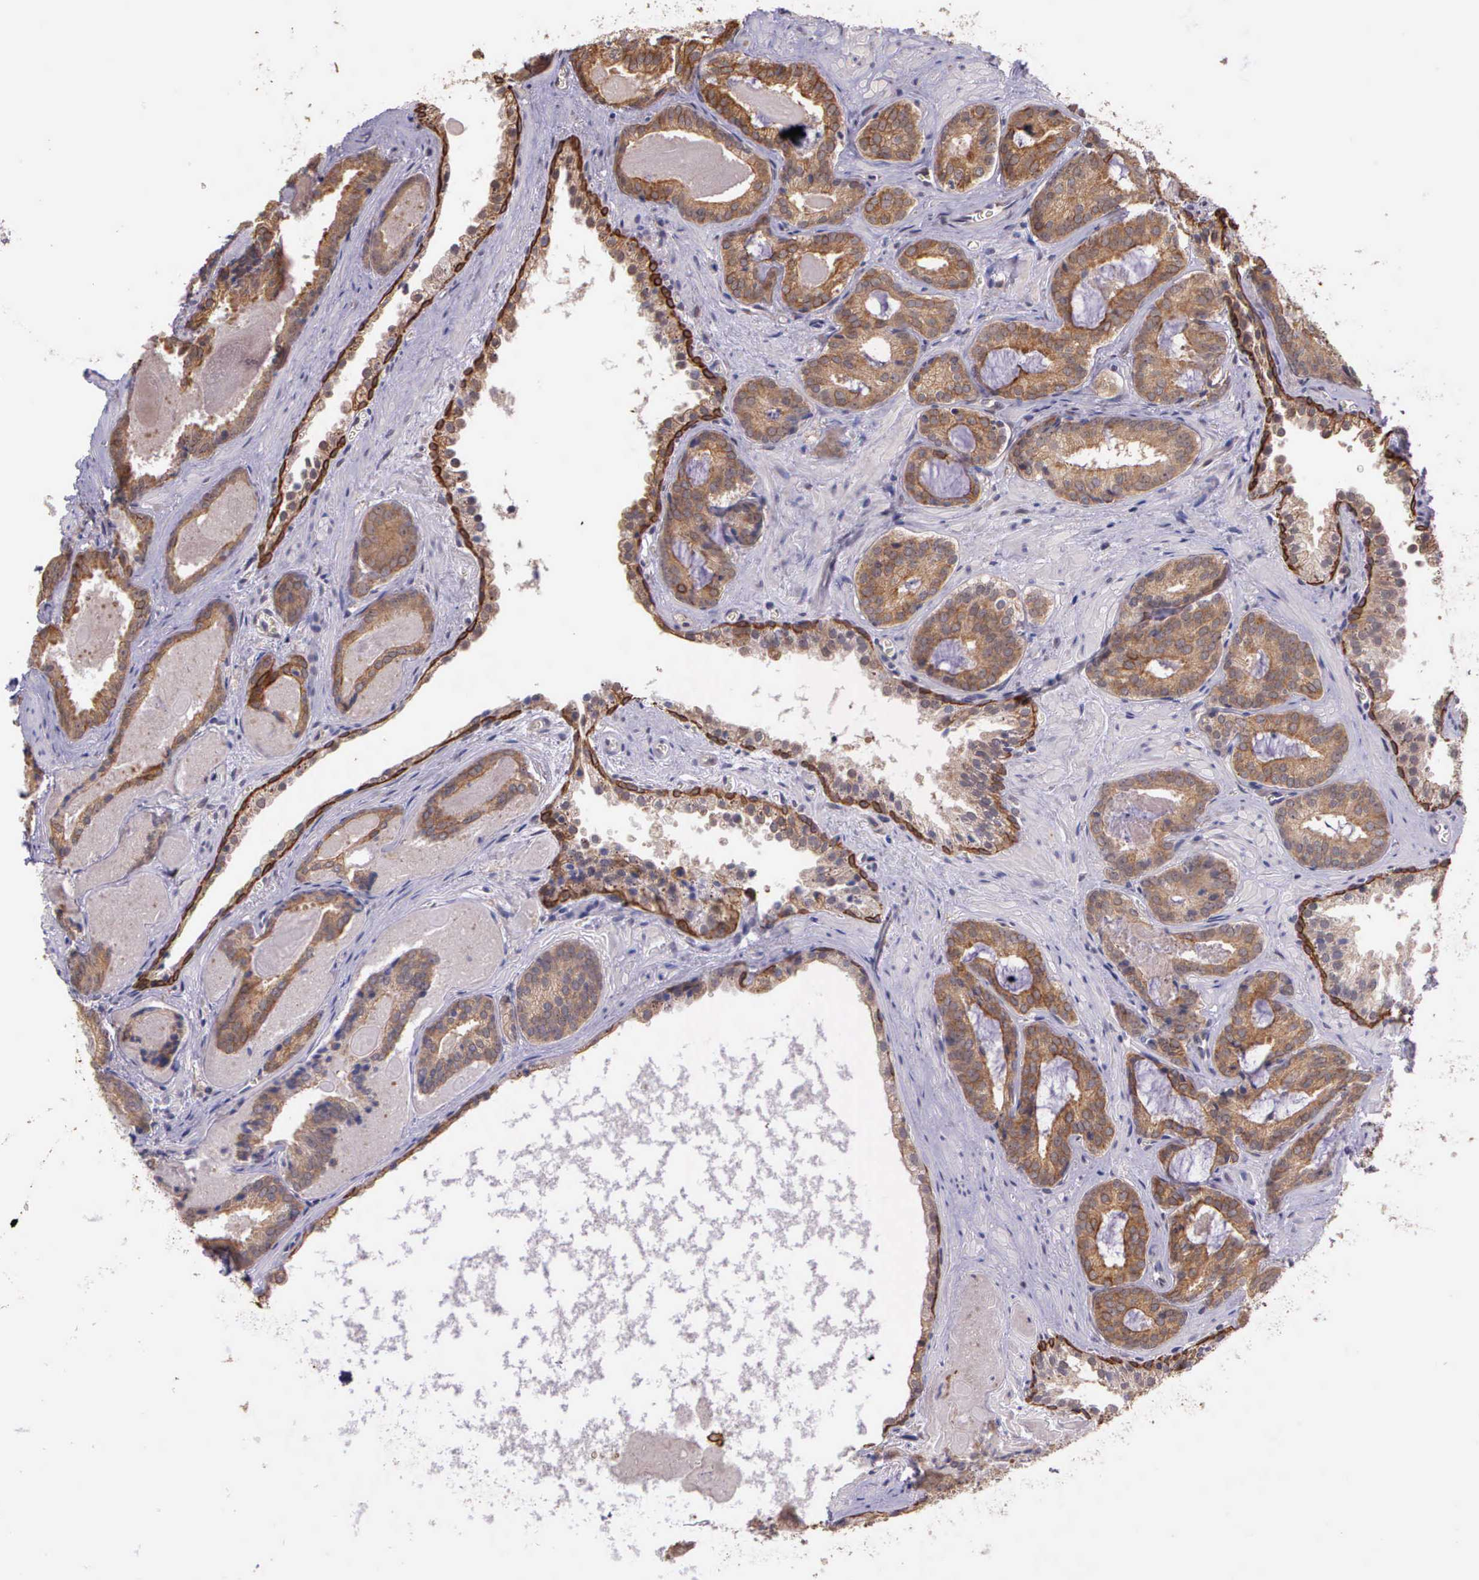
{"staining": {"intensity": "weak", "quantity": ">75%", "location": "cytoplasmic/membranous"}, "tissue": "prostate cancer", "cell_type": "Tumor cells", "image_type": "cancer", "snomed": [{"axis": "morphology", "description": "Adenocarcinoma, Medium grade"}, {"axis": "topography", "description": "Prostate"}], "caption": "Weak cytoplasmic/membranous staining is seen in about >75% of tumor cells in adenocarcinoma (medium-grade) (prostate).", "gene": "IGBP1", "patient": {"sex": "male", "age": 64}}